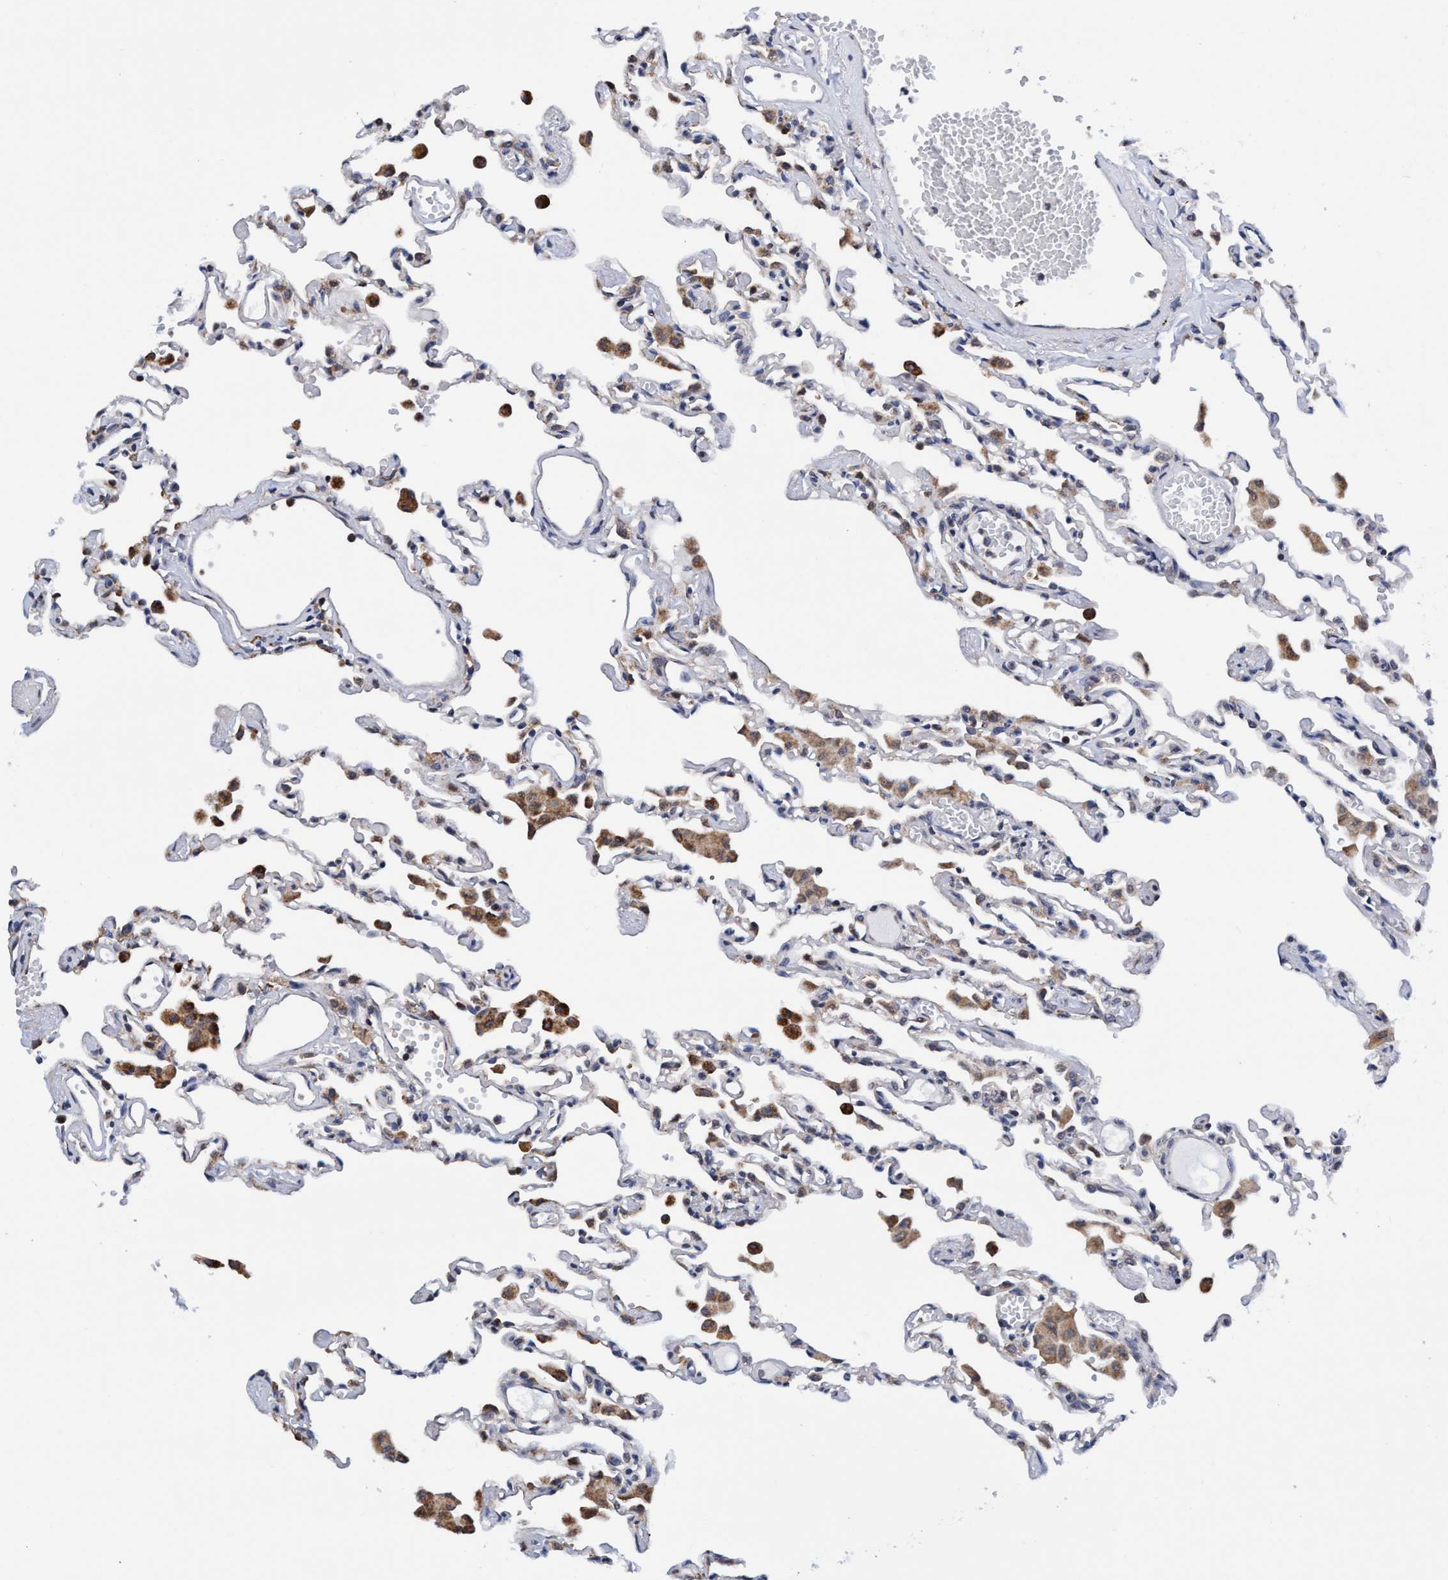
{"staining": {"intensity": "negative", "quantity": "none", "location": "none"}, "tissue": "lung", "cell_type": "Alveolar cells", "image_type": "normal", "snomed": [{"axis": "morphology", "description": "Normal tissue, NOS"}, {"axis": "topography", "description": "Bronchus"}, {"axis": "topography", "description": "Lung"}], "caption": "There is no significant staining in alveolar cells of lung. (Immunohistochemistry (ihc), brightfield microscopy, high magnification).", "gene": "AGAP2", "patient": {"sex": "female", "age": 49}}